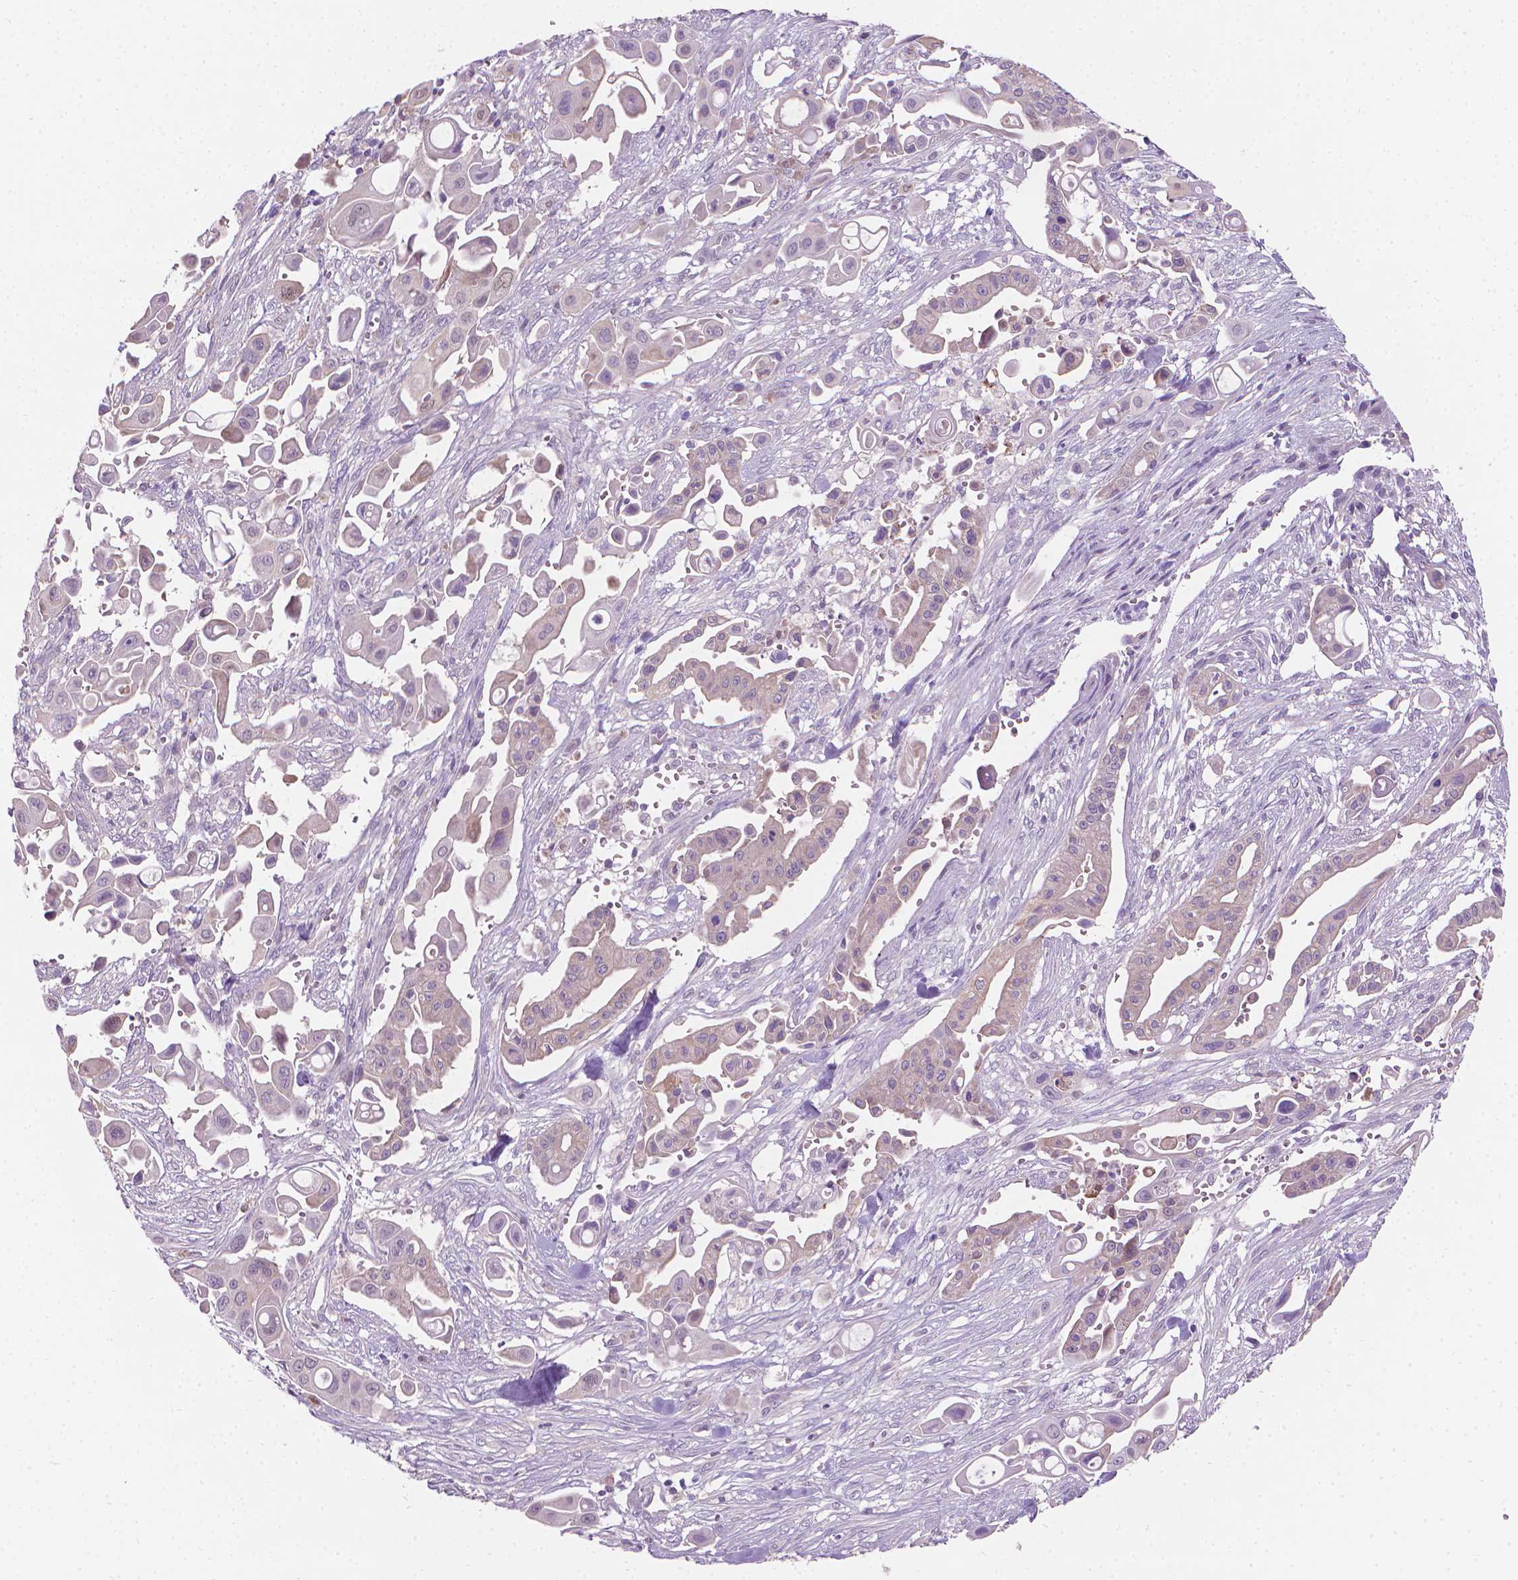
{"staining": {"intensity": "negative", "quantity": "none", "location": "none"}, "tissue": "pancreatic cancer", "cell_type": "Tumor cells", "image_type": "cancer", "snomed": [{"axis": "morphology", "description": "Adenocarcinoma, NOS"}, {"axis": "topography", "description": "Pancreas"}], "caption": "This photomicrograph is of pancreatic cancer (adenocarcinoma) stained with immunohistochemistry (IHC) to label a protein in brown with the nuclei are counter-stained blue. There is no staining in tumor cells.", "gene": "GSDMA", "patient": {"sex": "male", "age": 50}}